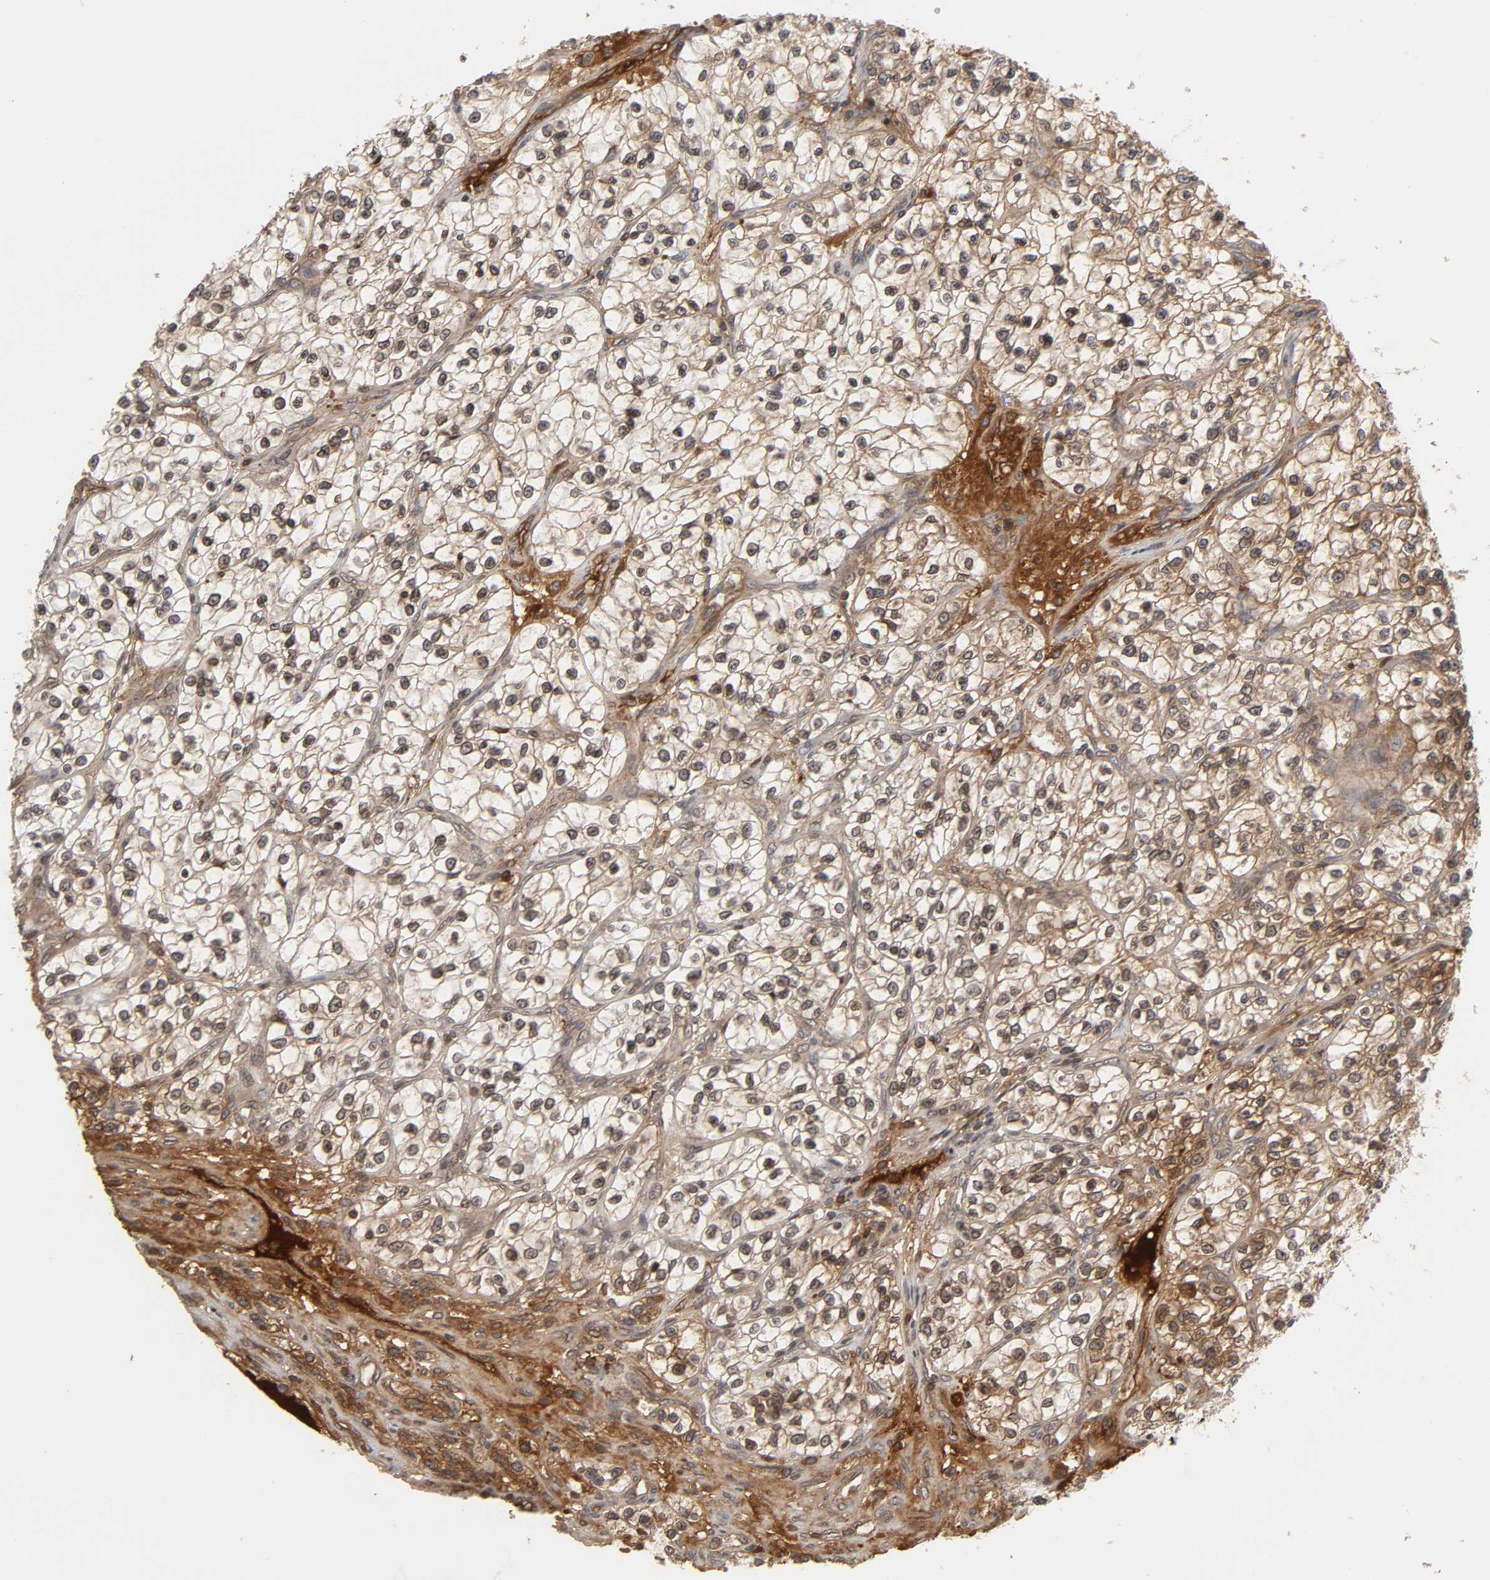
{"staining": {"intensity": "strong", "quantity": ">75%", "location": "cytoplasmic/membranous,nuclear"}, "tissue": "renal cancer", "cell_type": "Tumor cells", "image_type": "cancer", "snomed": [{"axis": "morphology", "description": "Adenocarcinoma, NOS"}, {"axis": "topography", "description": "Kidney"}], "caption": "Immunohistochemistry image of neoplastic tissue: renal cancer (adenocarcinoma) stained using immunohistochemistry (IHC) reveals high levels of strong protein expression localized specifically in the cytoplasmic/membranous and nuclear of tumor cells, appearing as a cytoplasmic/membranous and nuclear brown color.", "gene": "CPN2", "patient": {"sex": "female", "age": 57}}